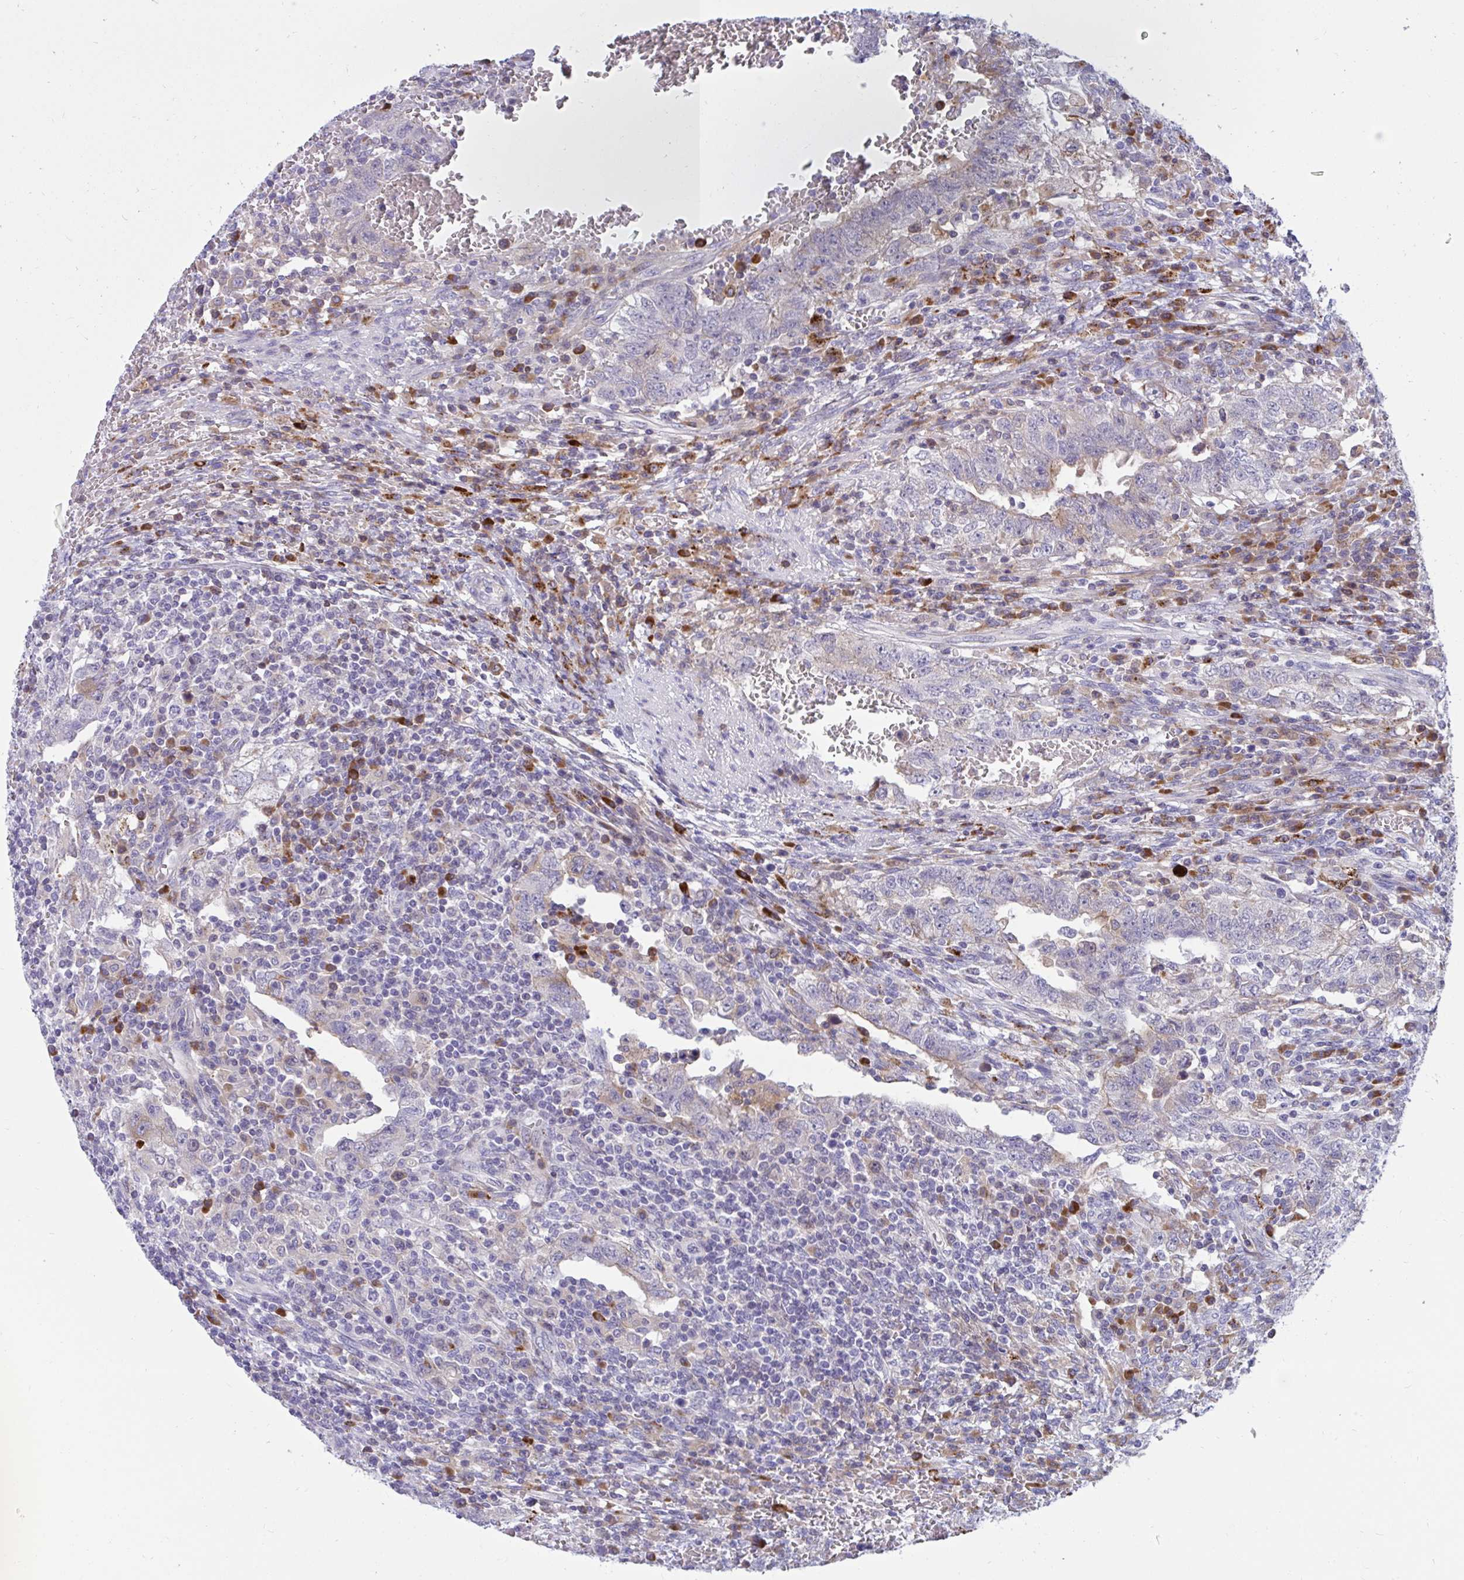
{"staining": {"intensity": "negative", "quantity": "none", "location": "none"}, "tissue": "testis cancer", "cell_type": "Tumor cells", "image_type": "cancer", "snomed": [{"axis": "morphology", "description": "Carcinoma, Embryonal, NOS"}, {"axis": "topography", "description": "Testis"}], "caption": "Tumor cells are negative for protein expression in human embryonal carcinoma (testis). (DAB immunohistochemistry (IHC), high magnification).", "gene": "FAM219B", "patient": {"sex": "male", "age": 26}}